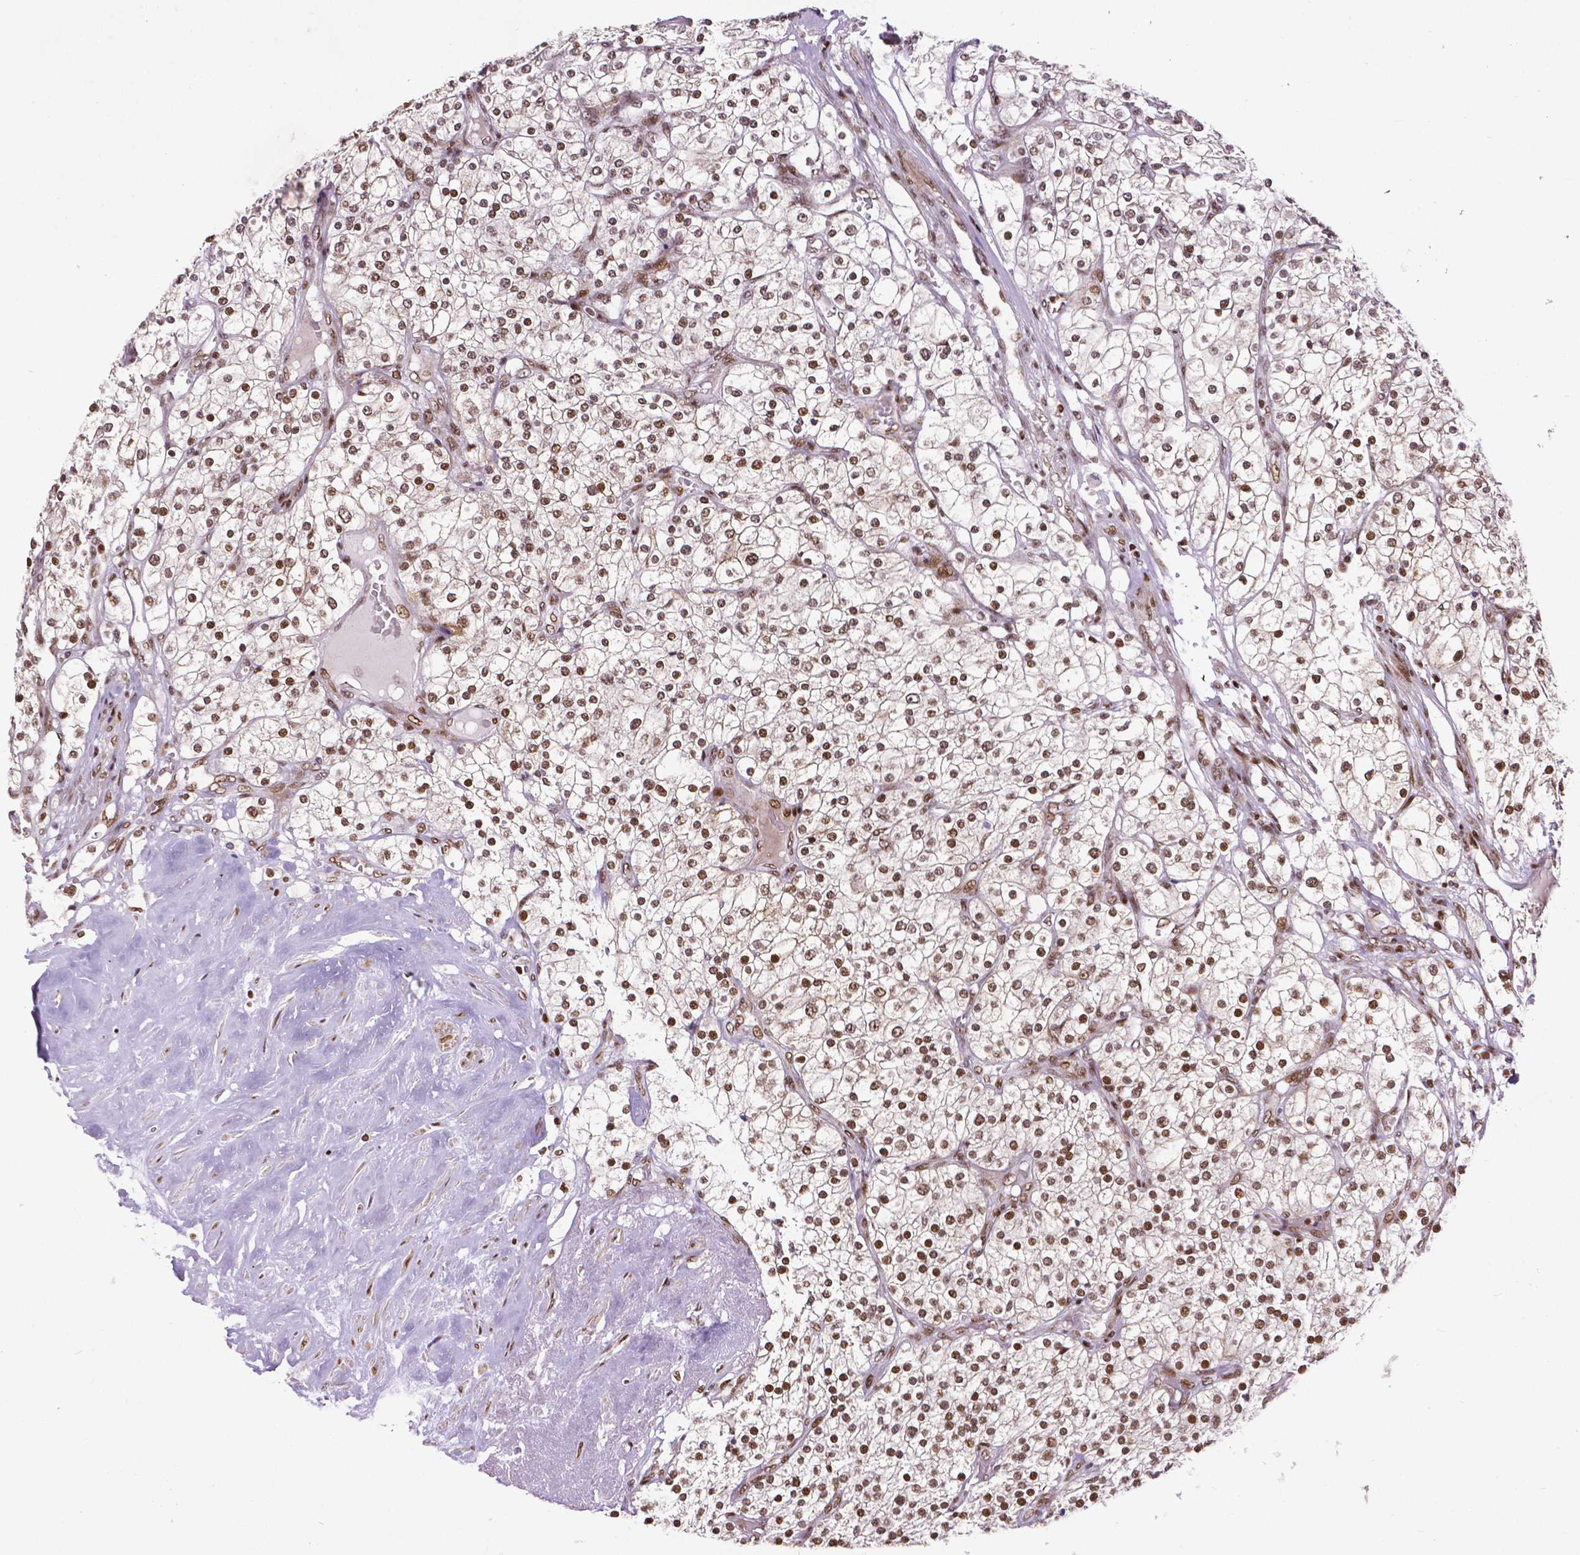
{"staining": {"intensity": "moderate", "quantity": "25%-75%", "location": "nuclear"}, "tissue": "renal cancer", "cell_type": "Tumor cells", "image_type": "cancer", "snomed": [{"axis": "morphology", "description": "Adenocarcinoma, NOS"}, {"axis": "topography", "description": "Kidney"}], "caption": "Immunohistochemistry micrograph of neoplastic tissue: adenocarcinoma (renal) stained using immunohistochemistry (IHC) demonstrates medium levels of moderate protein expression localized specifically in the nuclear of tumor cells, appearing as a nuclear brown color.", "gene": "CTCF", "patient": {"sex": "male", "age": 80}}